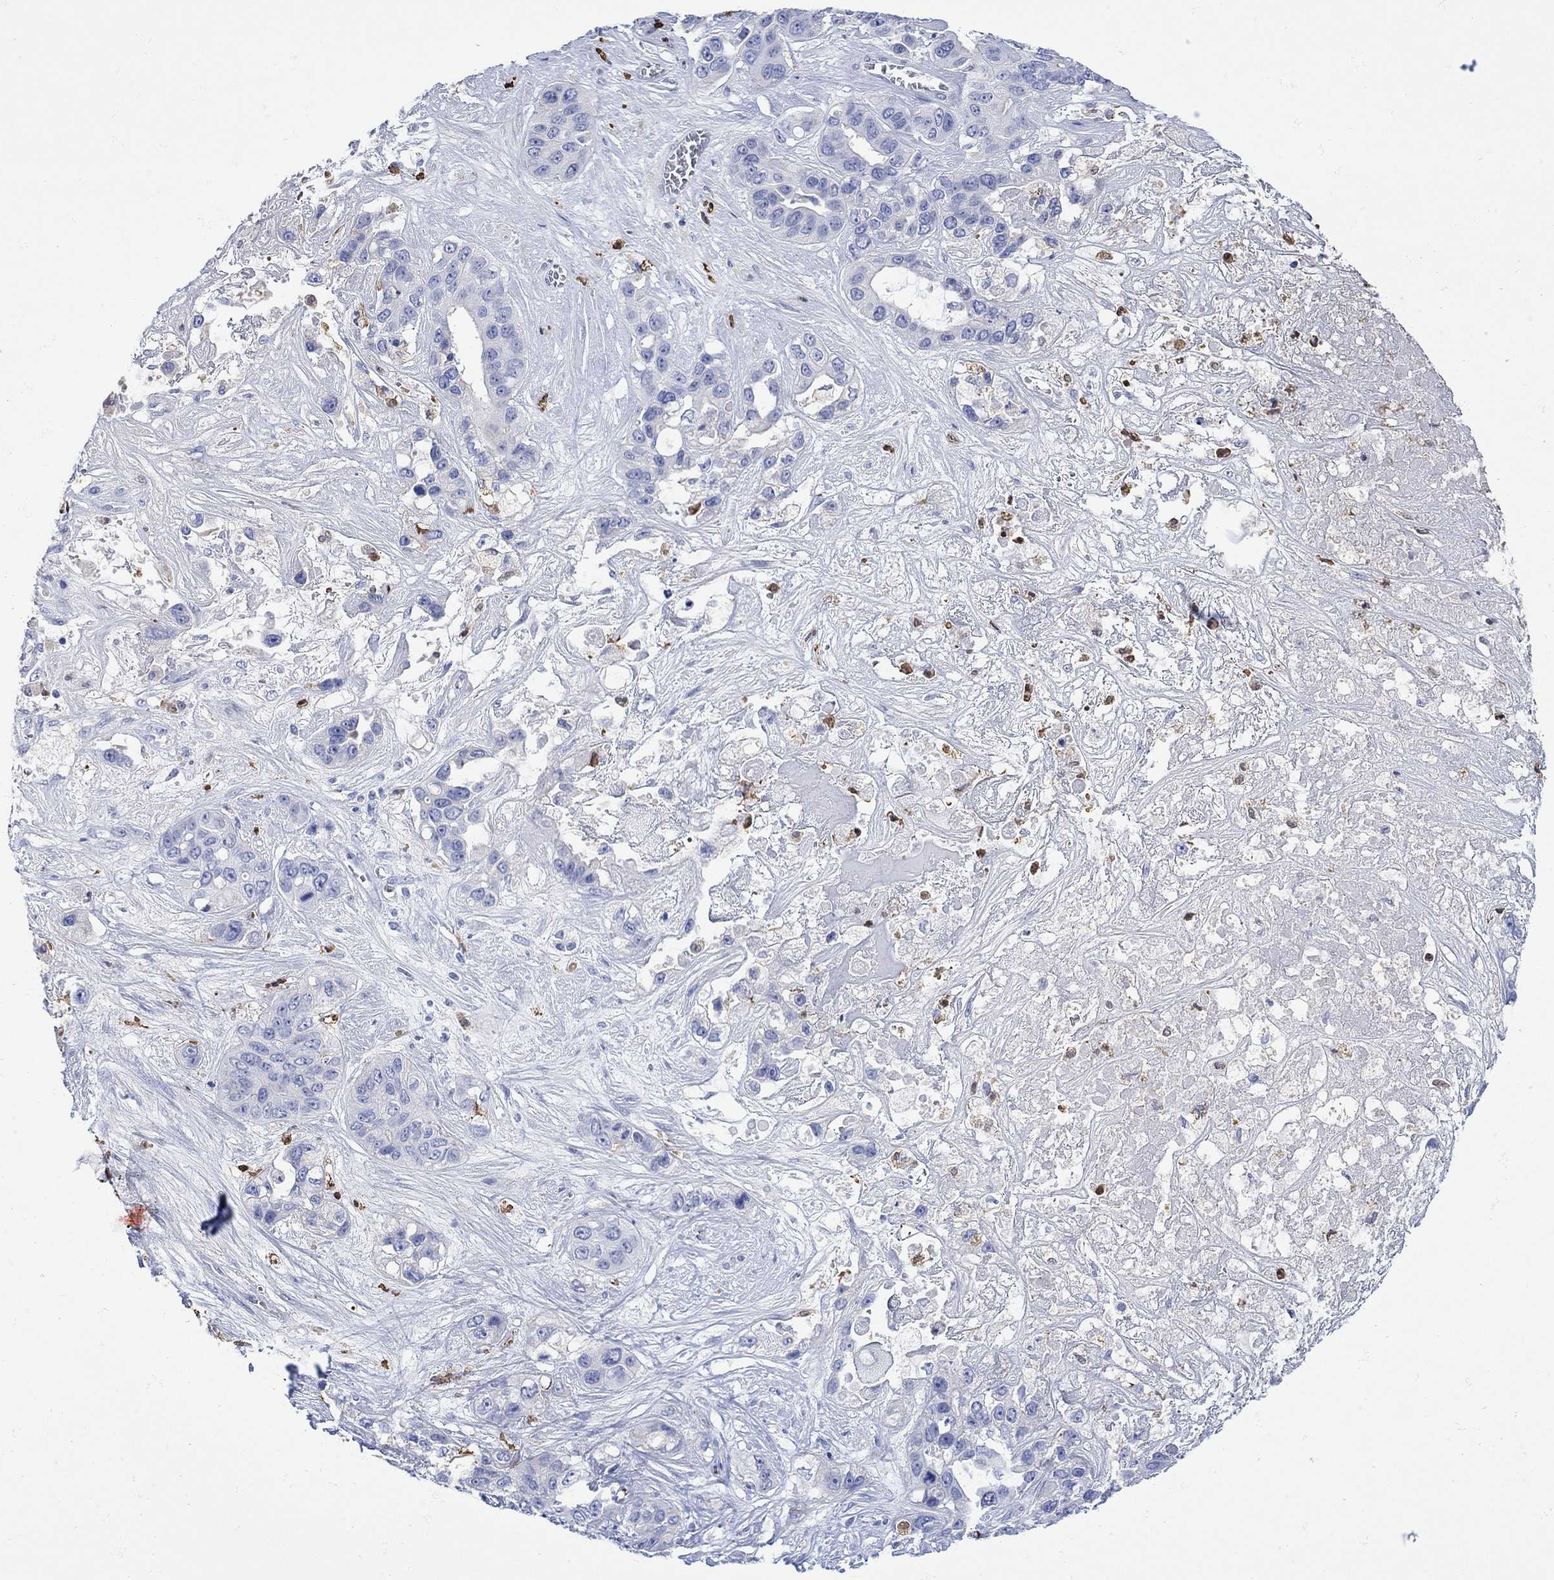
{"staining": {"intensity": "negative", "quantity": "none", "location": "none"}, "tissue": "liver cancer", "cell_type": "Tumor cells", "image_type": "cancer", "snomed": [{"axis": "morphology", "description": "Cholangiocarcinoma"}, {"axis": "topography", "description": "Liver"}], "caption": "This is a micrograph of IHC staining of liver cholangiocarcinoma, which shows no positivity in tumor cells.", "gene": "LINGO3", "patient": {"sex": "female", "age": 52}}